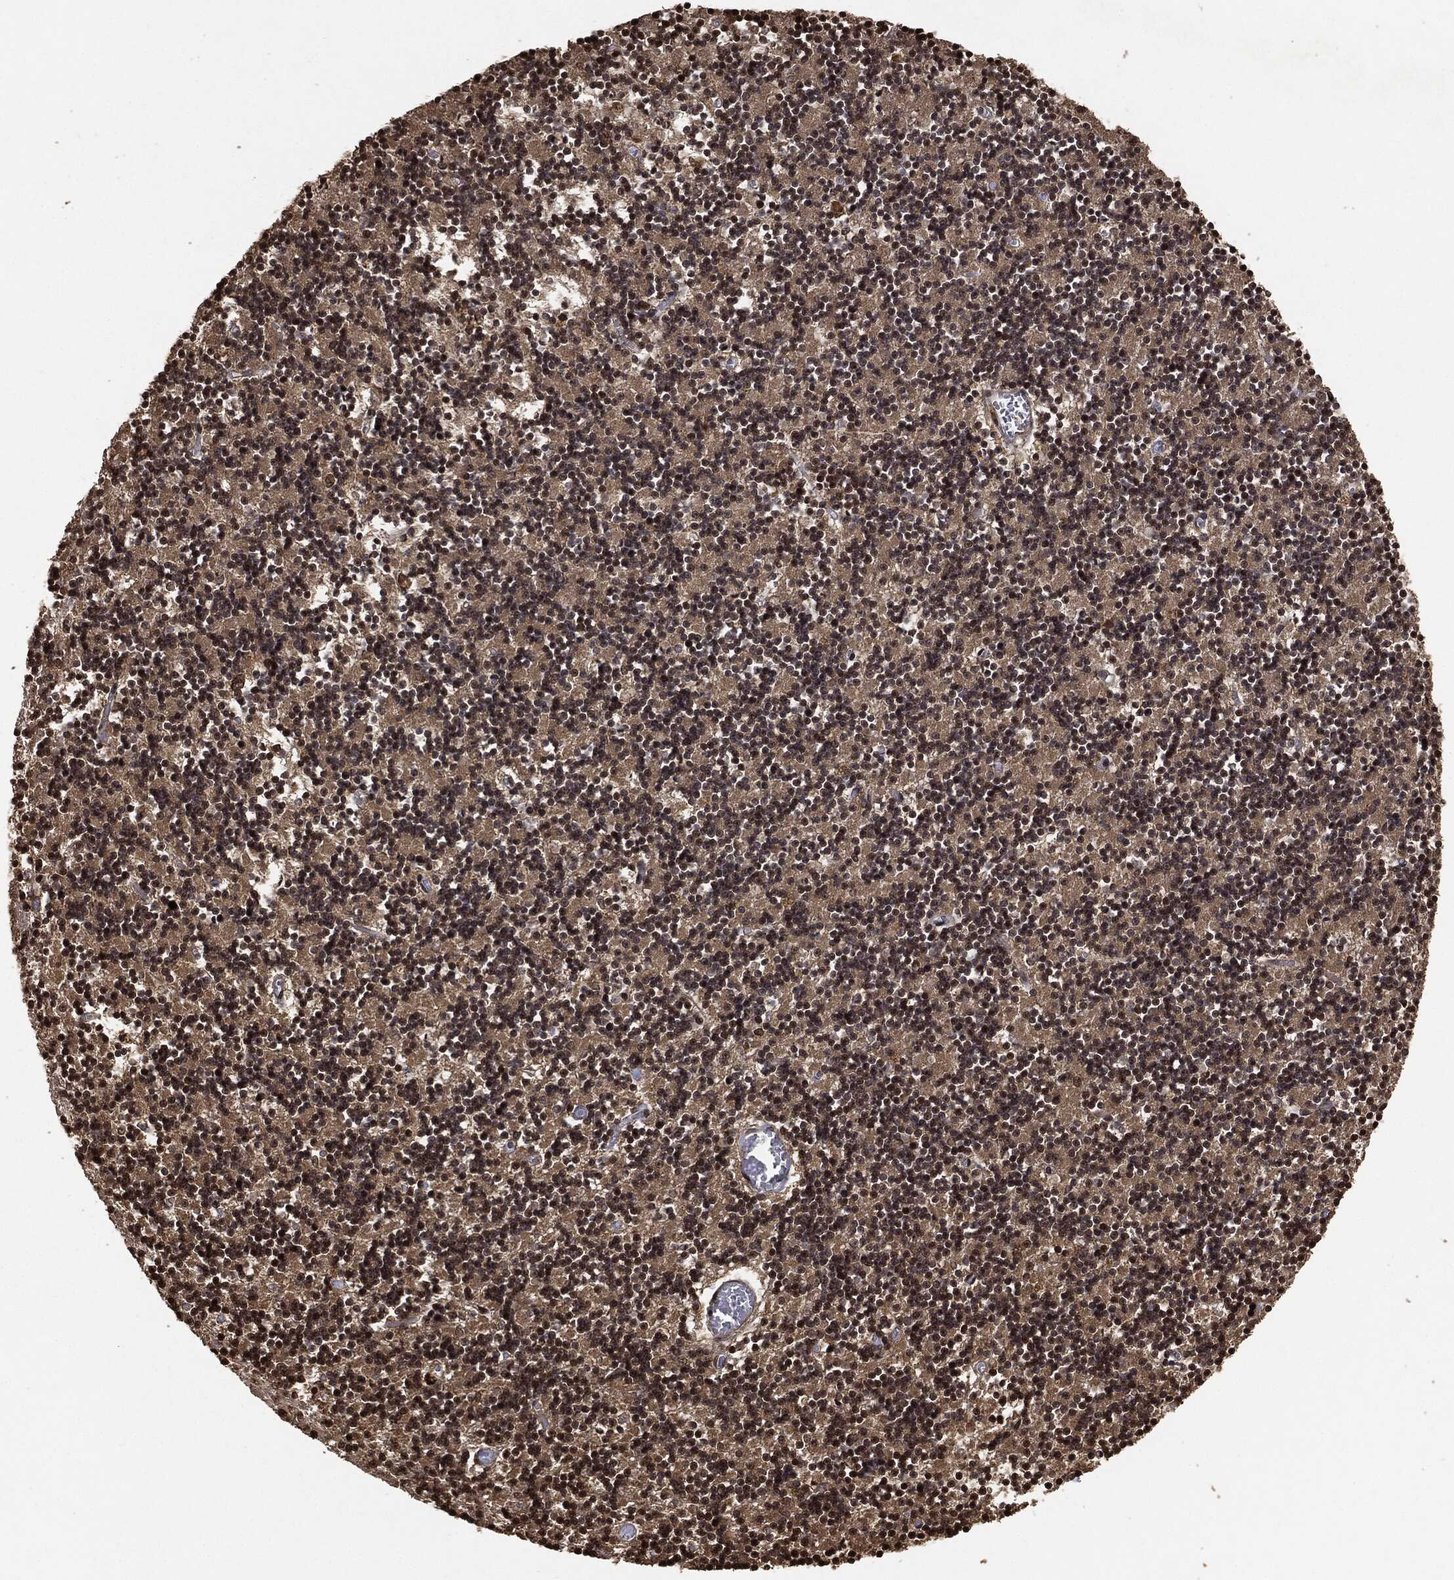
{"staining": {"intensity": "strong", "quantity": "<25%", "location": "nuclear"}, "tissue": "cerebellum", "cell_type": "Cells in granular layer", "image_type": "normal", "snomed": [{"axis": "morphology", "description": "Normal tissue, NOS"}, {"axis": "topography", "description": "Cerebellum"}], "caption": "Immunohistochemistry (IHC) photomicrograph of benign cerebellum stained for a protein (brown), which shows medium levels of strong nuclear staining in about <25% of cells in granular layer.", "gene": "PDK1", "patient": {"sex": "female", "age": 64}}